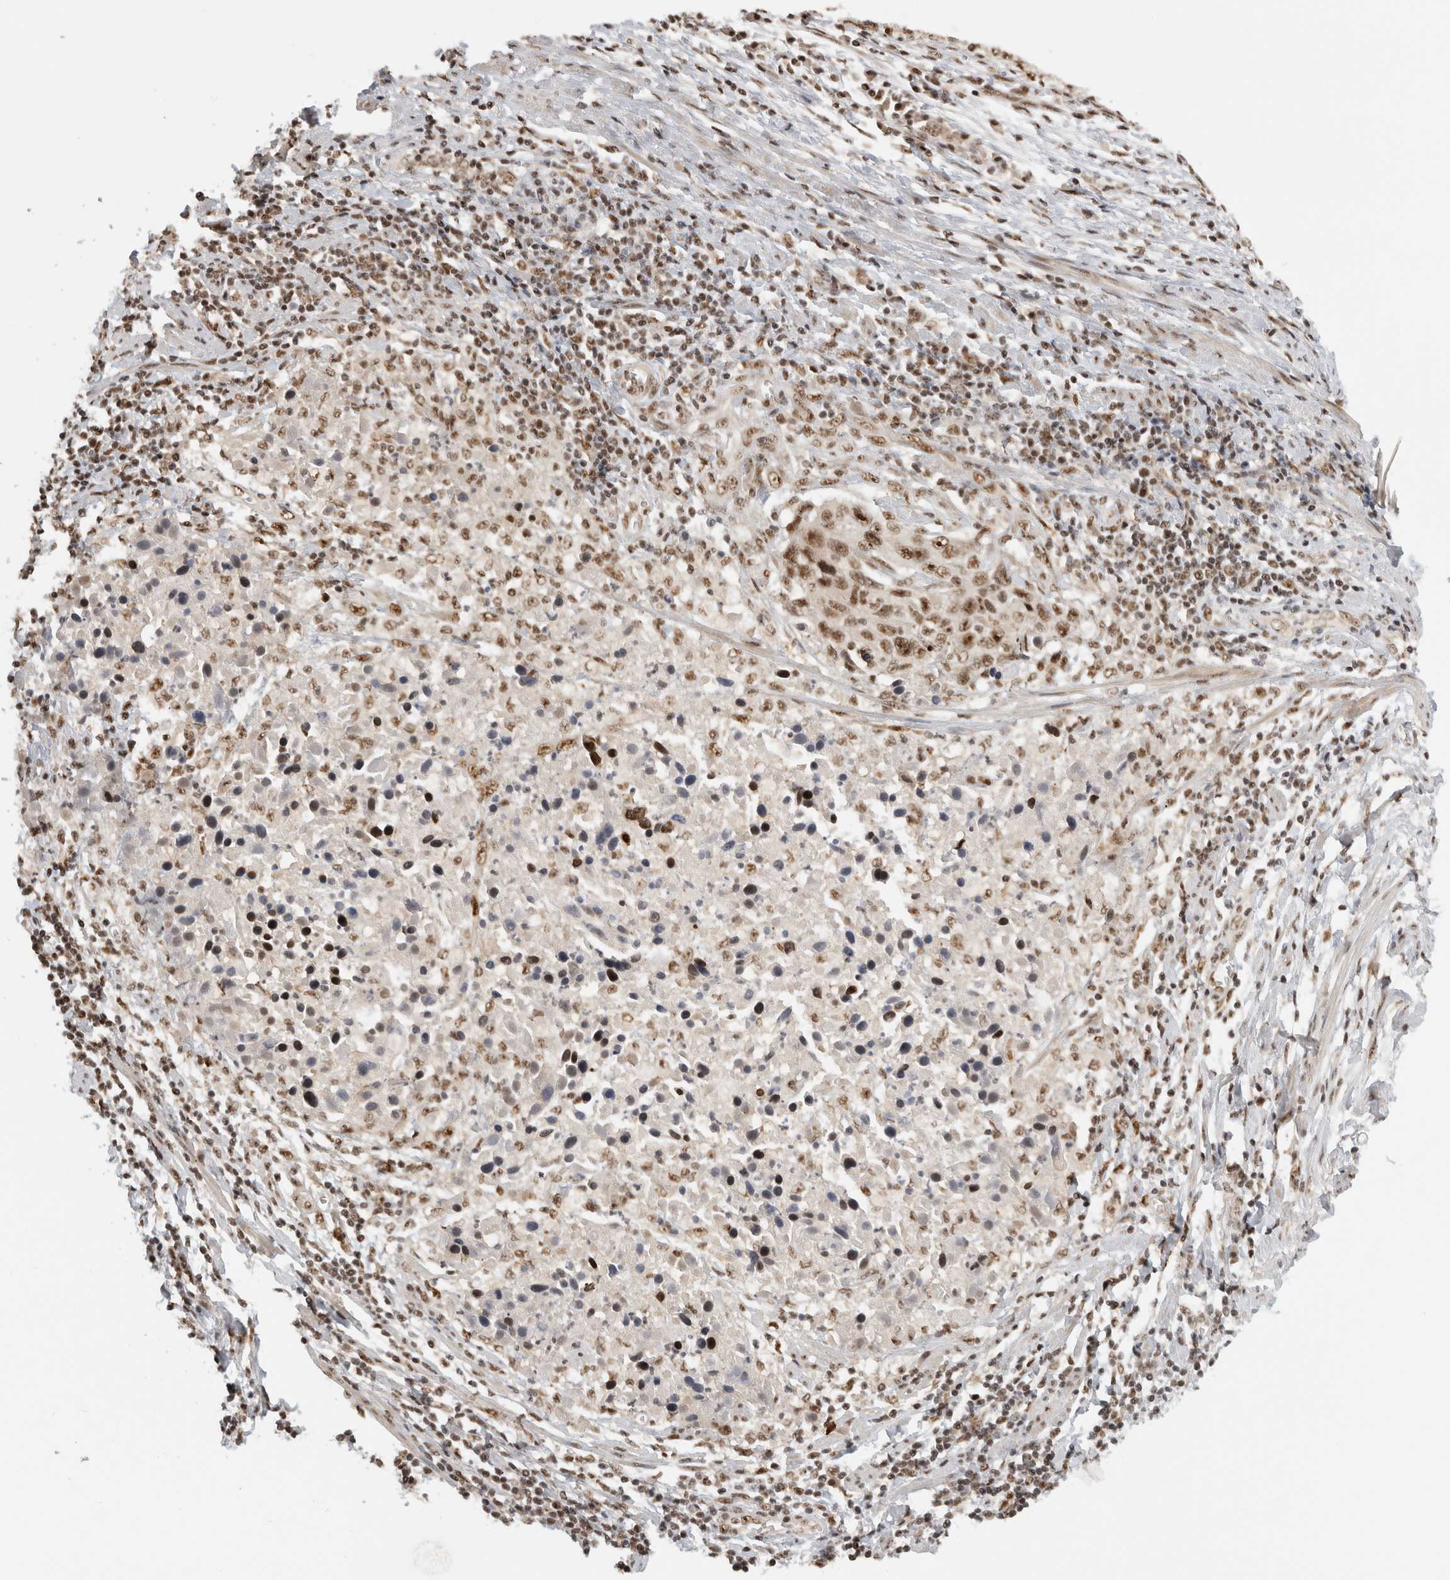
{"staining": {"intensity": "moderate", "quantity": ">75%", "location": "nuclear"}, "tissue": "cervical cancer", "cell_type": "Tumor cells", "image_type": "cancer", "snomed": [{"axis": "morphology", "description": "Squamous cell carcinoma, NOS"}, {"axis": "topography", "description": "Cervix"}], "caption": "Immunohistochemical staining of human cervical cancer (squamous cell carcinoma) exhibits moderate nuclear protein expression in approximately >75% of tumor cells.", "gene": "EBNA1BP2", "patient": {"sex": "female", "age": 53}}